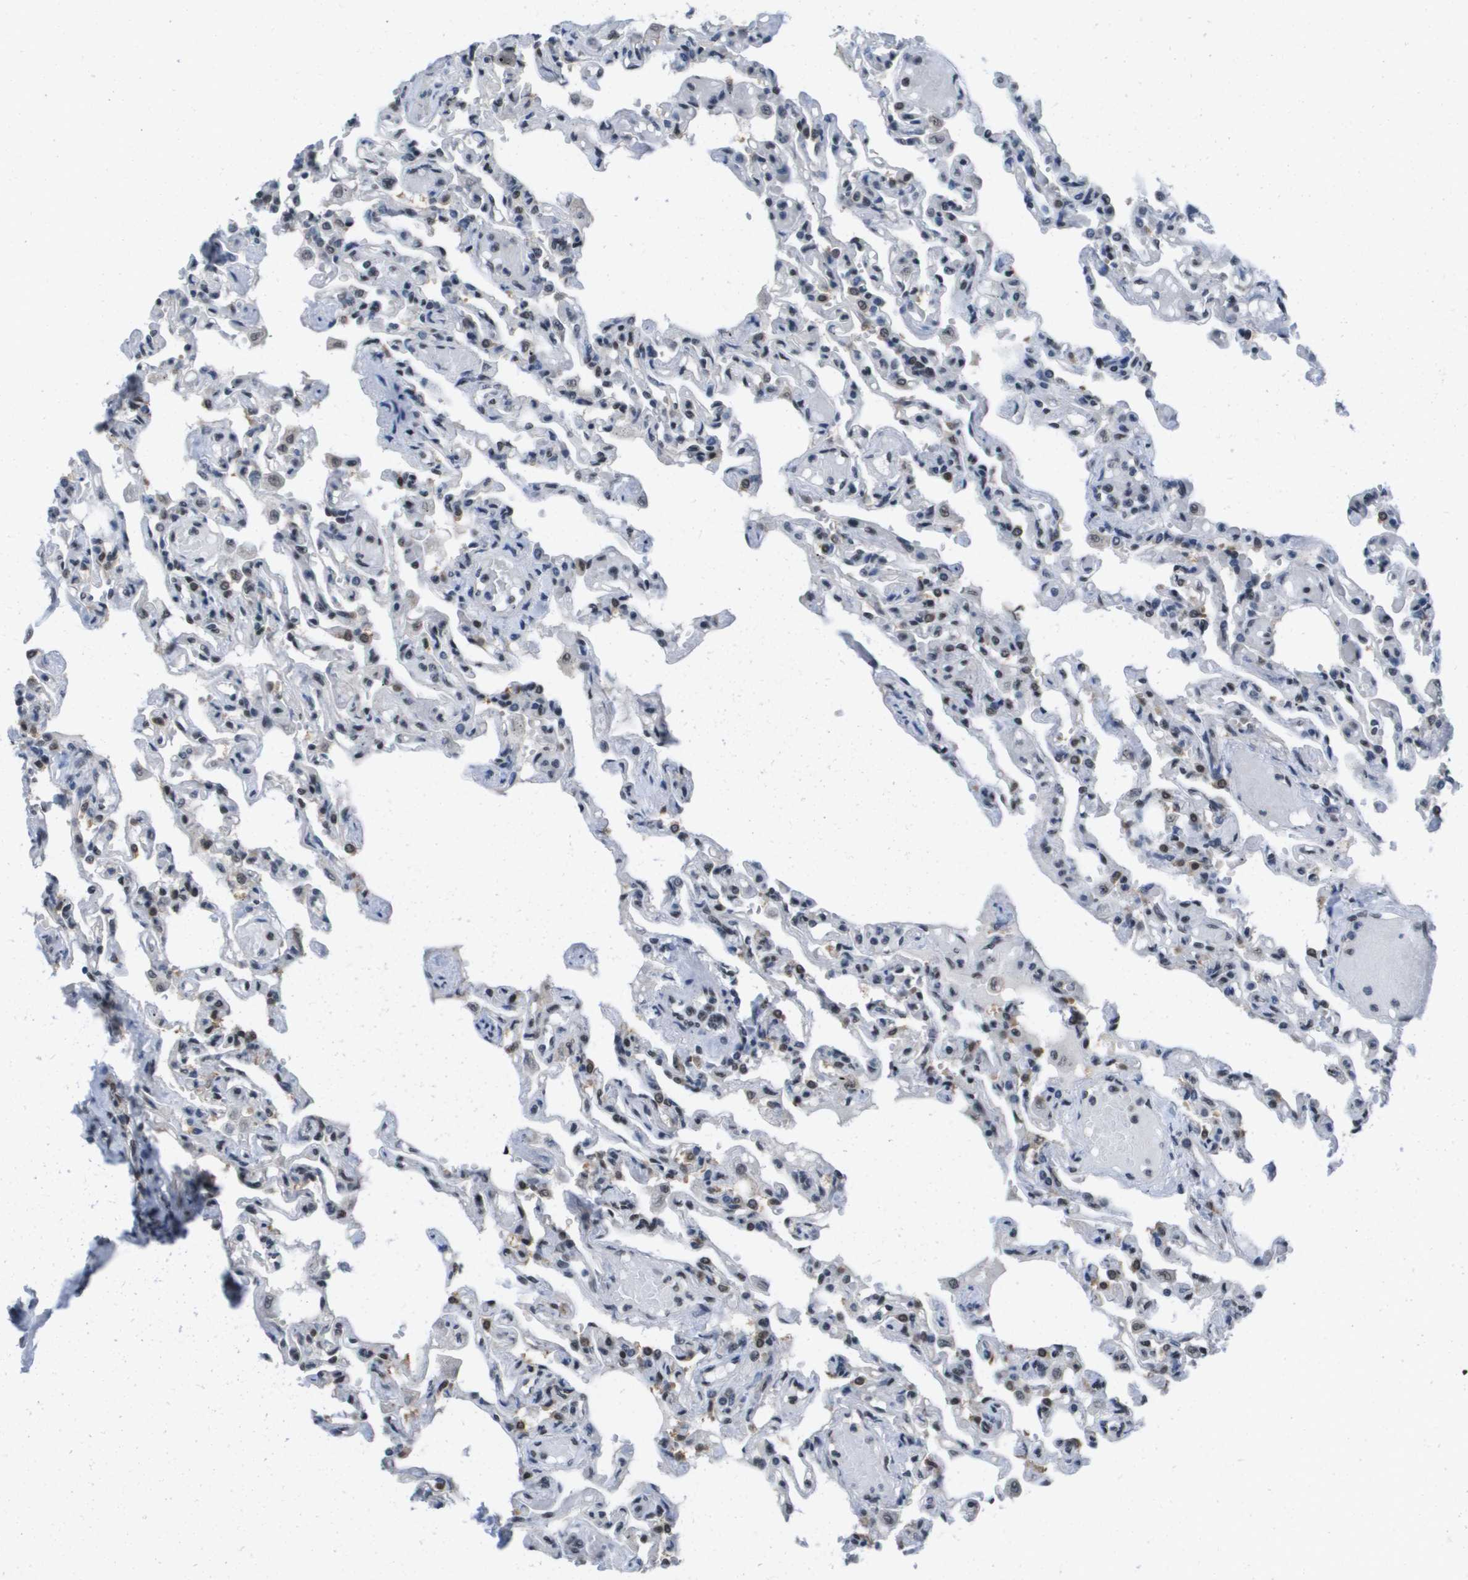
{"staining": {"intensity": "weak", "quantity": "25%-75%", "location": "nuclear"}, "tissue": "lung", "cell_type": "Alveolar cells", "image_type": "normal", "snomed": [{"axis": "morphology", "description": "Normal tissue, NOS"}, {"axis": "topography", "description": "Lung"}], "caption": "Approximately 25%-75% of alveolar cells in normal human lung exhibit weak nuclear protein positivity as visualized by brown immunohistochemical staining.", "gene": "ISY1", "patient": {"sex": "male", "age": 21}}